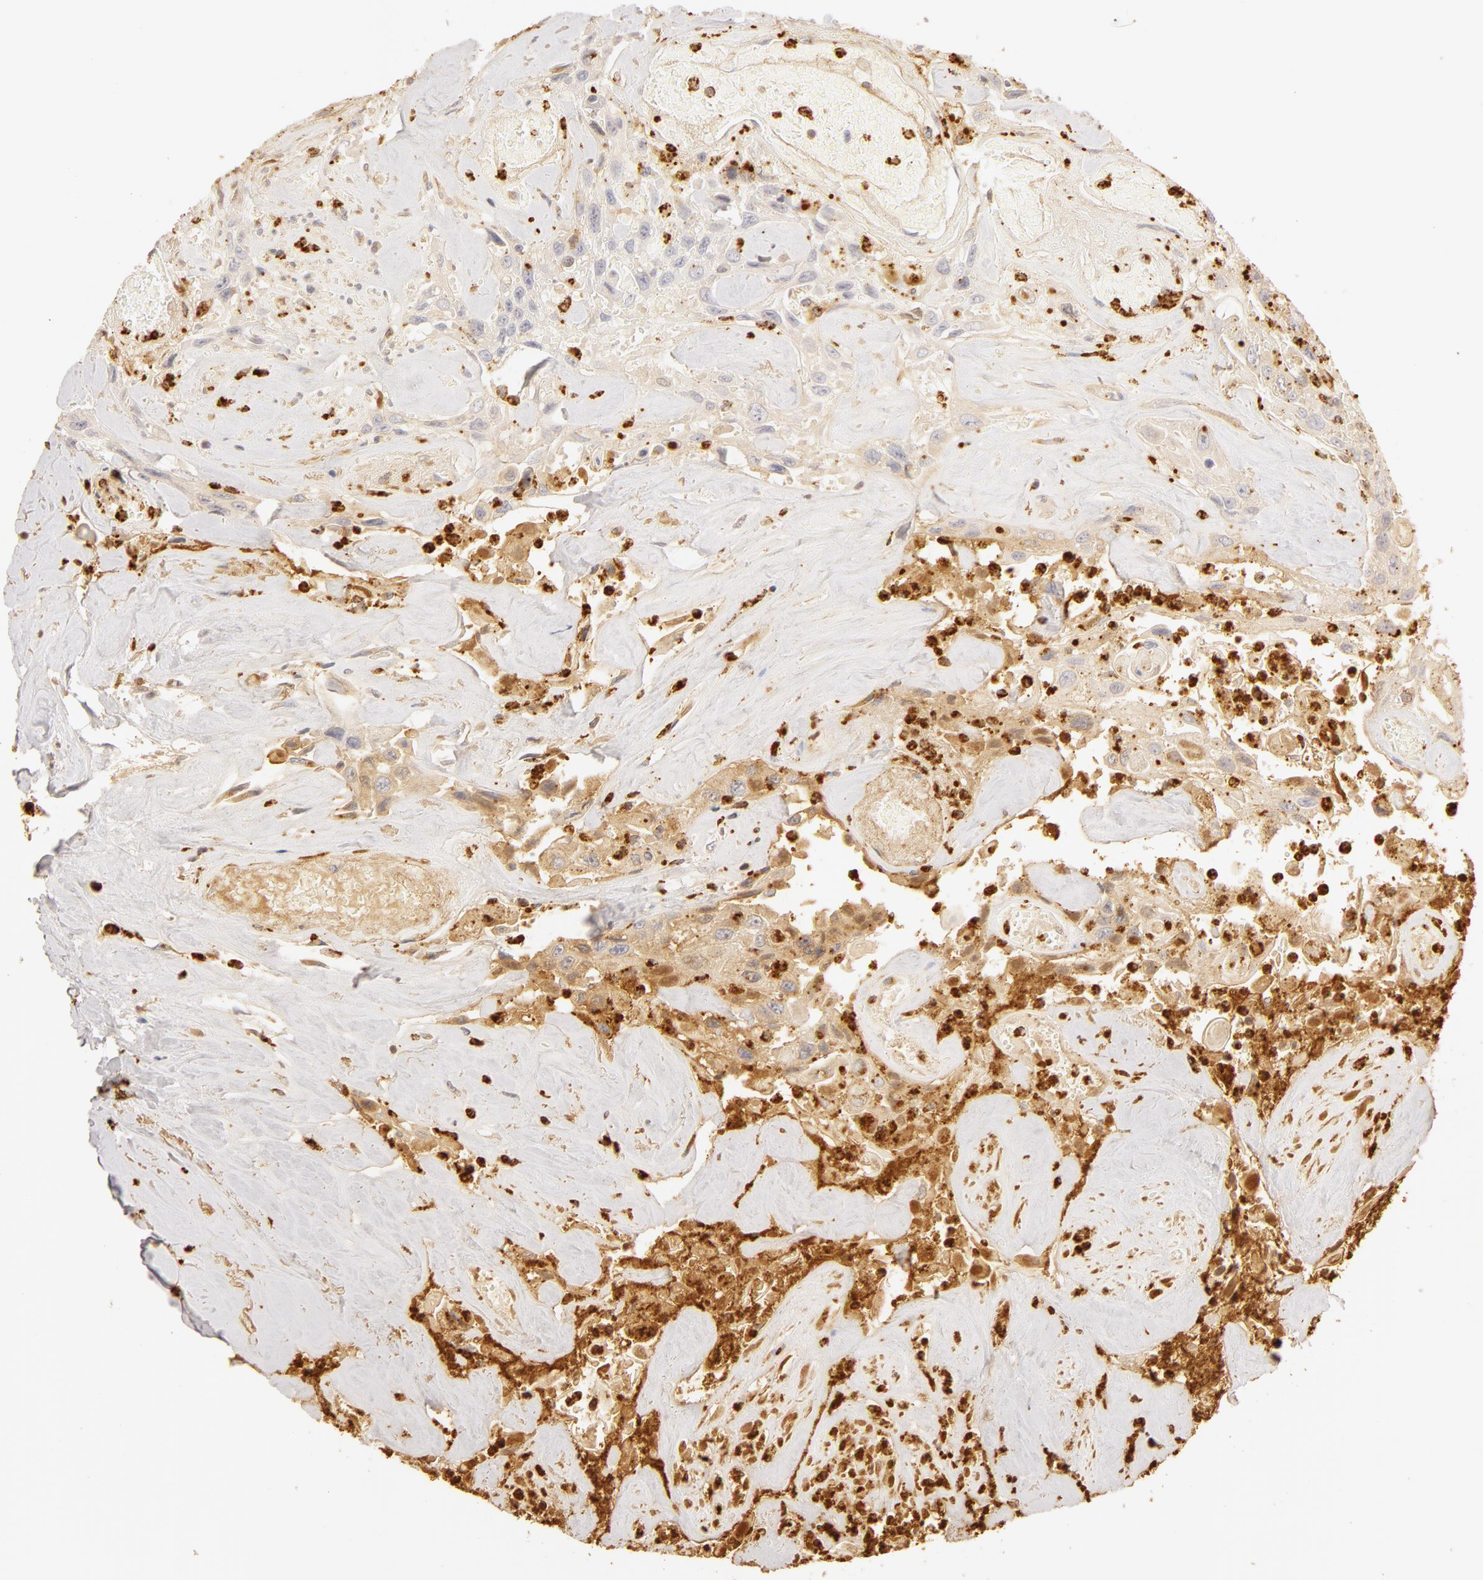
{"staining": {"intensity": "weak", "quantity": ">75%", "location": "cytoplasmic/membranous"}, "tissue": "urothelial cancer", "cell_type": "Tumor cells", "image_type": "cancer", "snomed": [{"axis": "morphology", "description": "Urothelial carcinoma, High grade"}, {"axis": "topography", "description": "Urinary bladder"}], "caption": "DAB (3,3'-diaminobenzidine) immunohistochemical staining of human urothelial cancer shows weak cytoplasmic/membranous protein positivity in about >75% of tumor cells.", "gene": "C1R", "patient": {"sex": "female", "age": 84}}